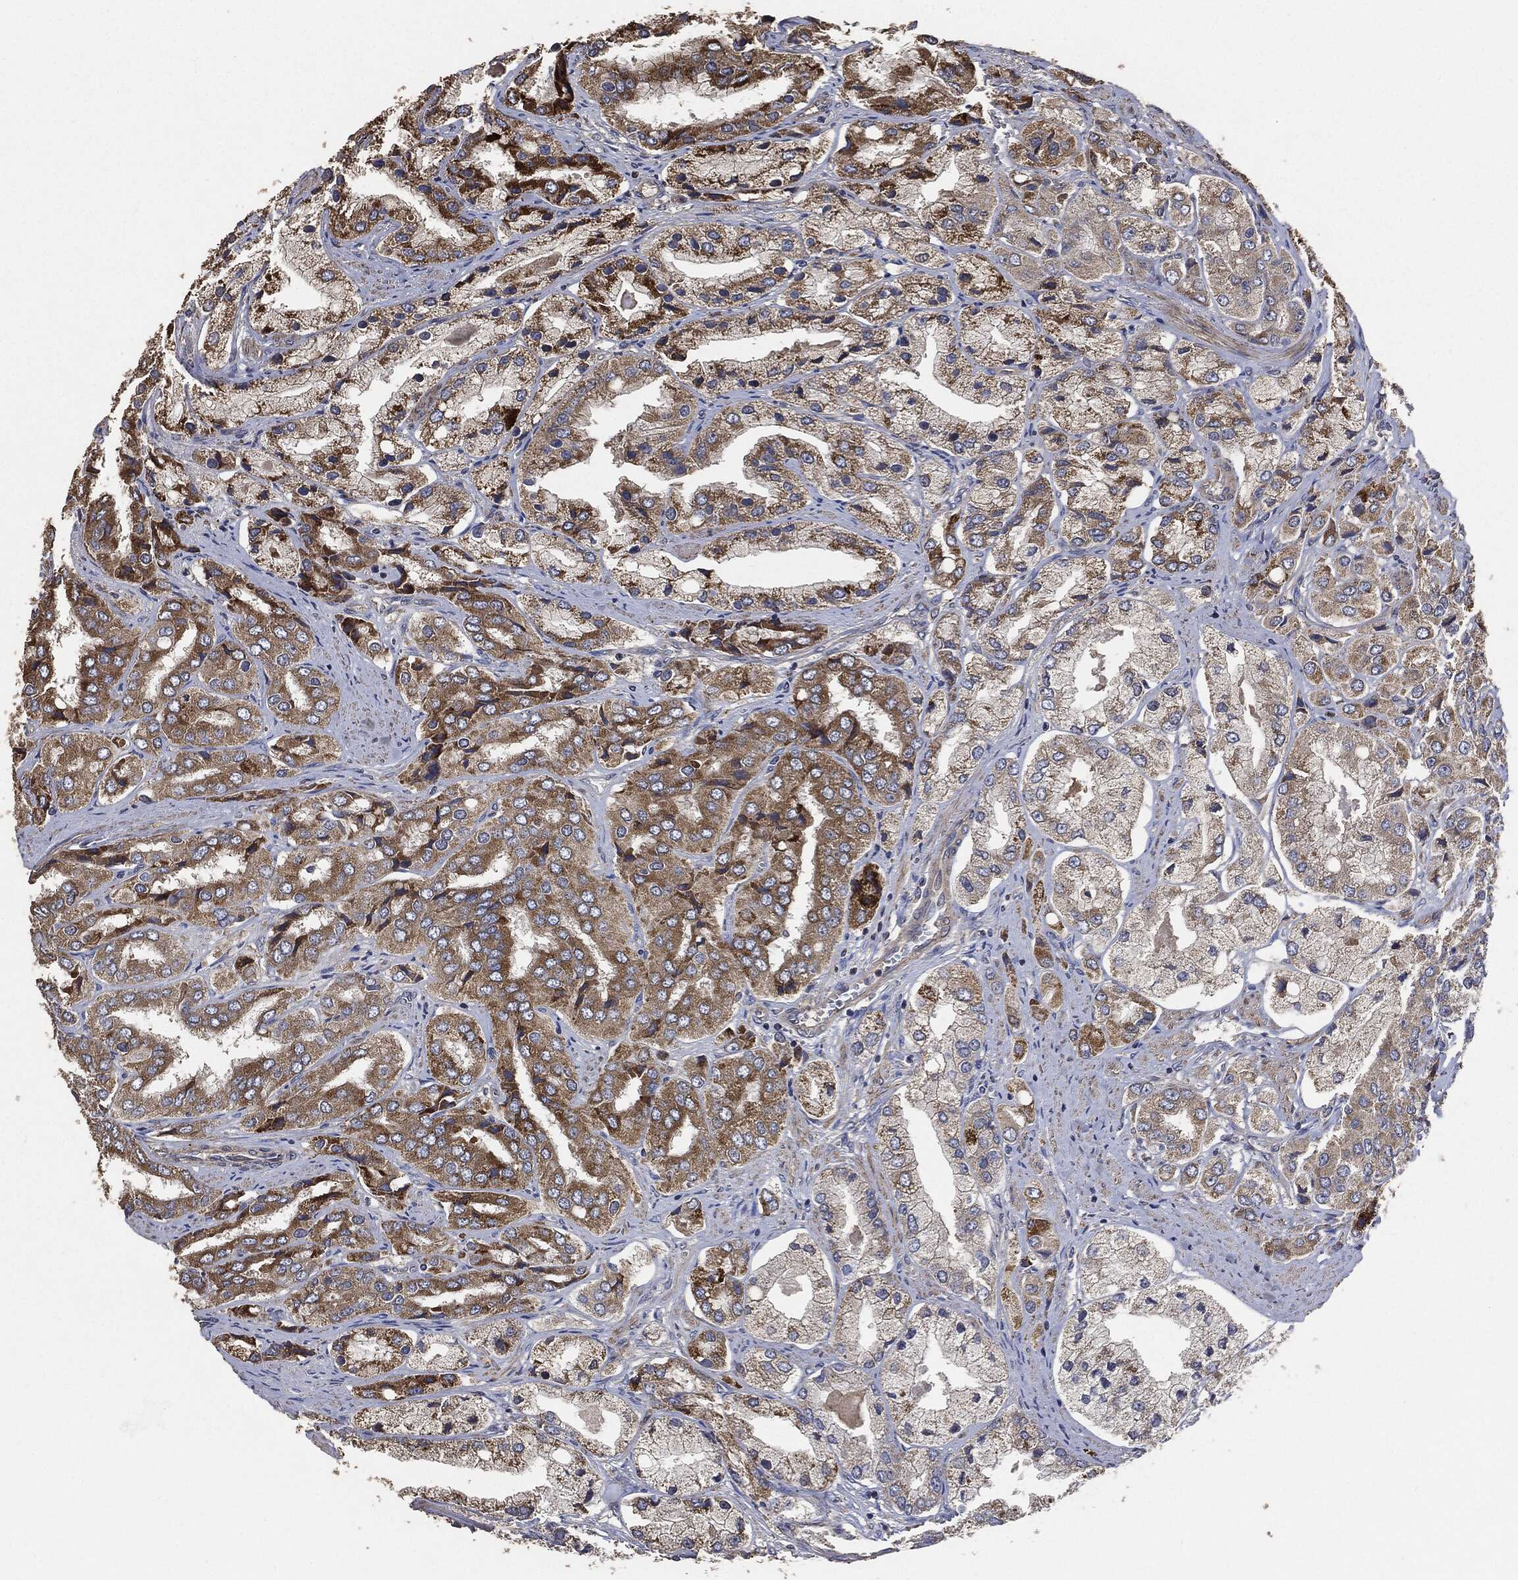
{"staining": {"intensity": "strong", "quantity": "<25%", "location": "cytoplasmic/membranous"}, "tissue": "prostate cancer", "cell_type": "Tumor cells", "image_type": "cancer", "snomed": [{"axis": "morphology", "description": "Adenocarcinoma, Low grade"}, {"axis": "topography", "description": "Prostate"}], "caption": "The immunohistochemical stain labels strong cytoplasmic/membranous staining in tumor cells of low-grade adenocarcinoma (prostate) tissue. The staining was performed using DAB (3,3'-diaminobenzidine), with brown indicating positive protein expression. Nuclei are stained blue with hematoxylin.", "gene": "STK3", "patient": {"sex": "male", "age": 69}}